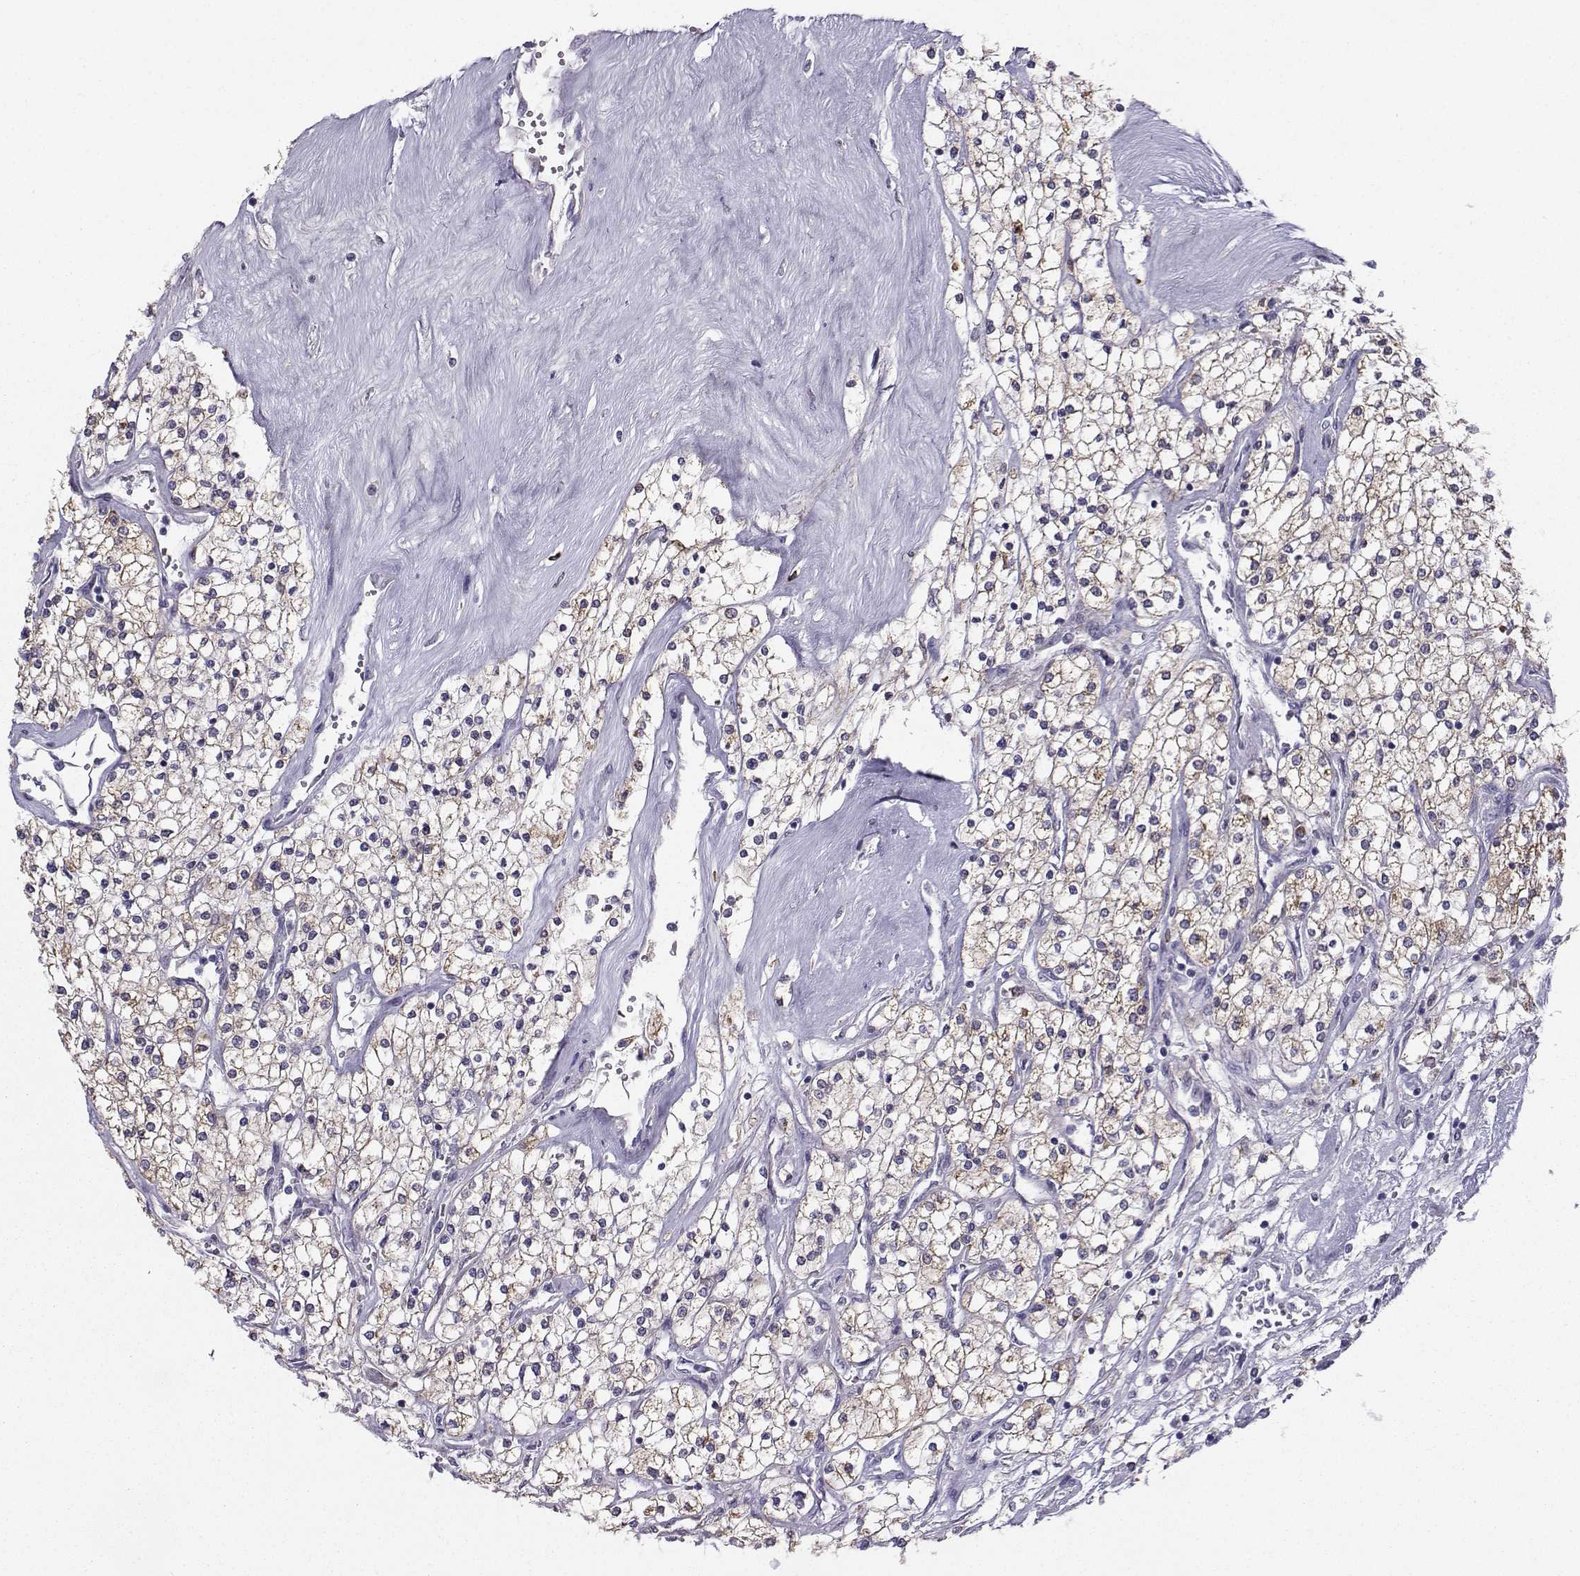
{"staining": {"intensity": "moderate", "quantity": ">75%", "location": "cytoplasmic/membranous"}, "tissue": "renal cancer", "cell_type": "Tumor cells", "image_type": "cancer", "snomed": [{"axis": "morphology", "description": "Adenocarcinoma, NOS"}, {"axis": "topography", "description": "Kidney"}], "caption": "IHC staining of renal cancer, which displays medium levels of moderate cytoplasmic/membranous expression in approximately >75% of tumor cells indicating moderate cytoplasmic/membranous protein staining. The staining was performed using DAB (brown) for protein detection and nuclei were counterstained in hematoxylin (blue).", "gene": "DCLK3", "patient": {"sex": "male", "age": 80}}